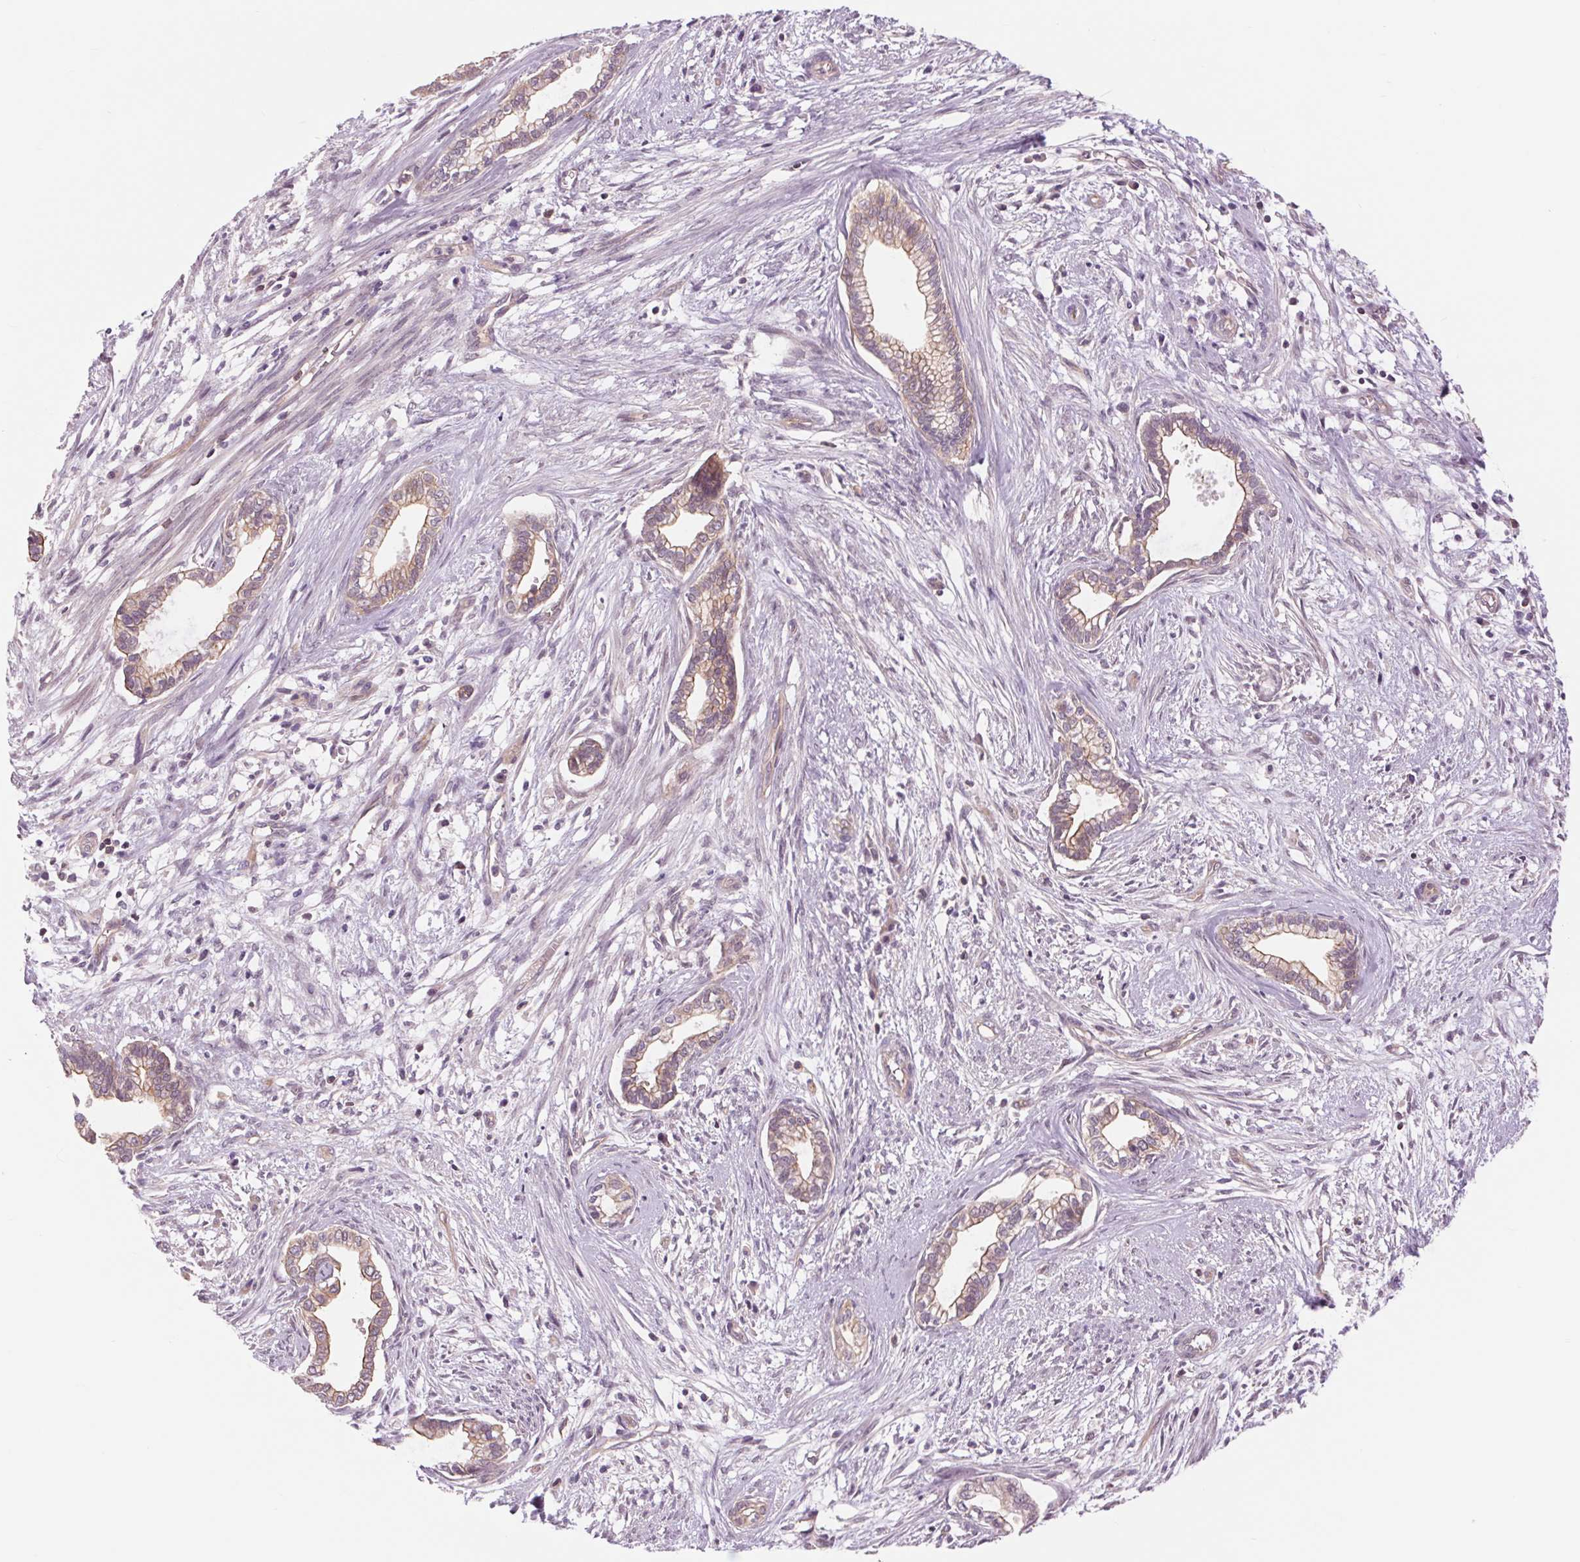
{"staining": {"intensity": "weak", "quantity": "25%-75%", "location": "cytoplasmic/membranous"}, "tissue": "cervical cancer", "cell_type": "Tumor cells", "image_type": "cancer", "snomed": [{"axis": "morphology", "description": "Adenocarcinoma, NOS"}, {"axis": "topography", "description": "Cervix"}], "caption": "Protein analysis of adenocarcinoma (cervical) tissue shows weak cytoplasmic/membranous positivity in about 25%-75% of tumor cells. (DAB IHC, brown staining for protein, blue staining for nuclei).", "gene": "SH3RF2", "patient": {"sex": "female", "age": 62}}